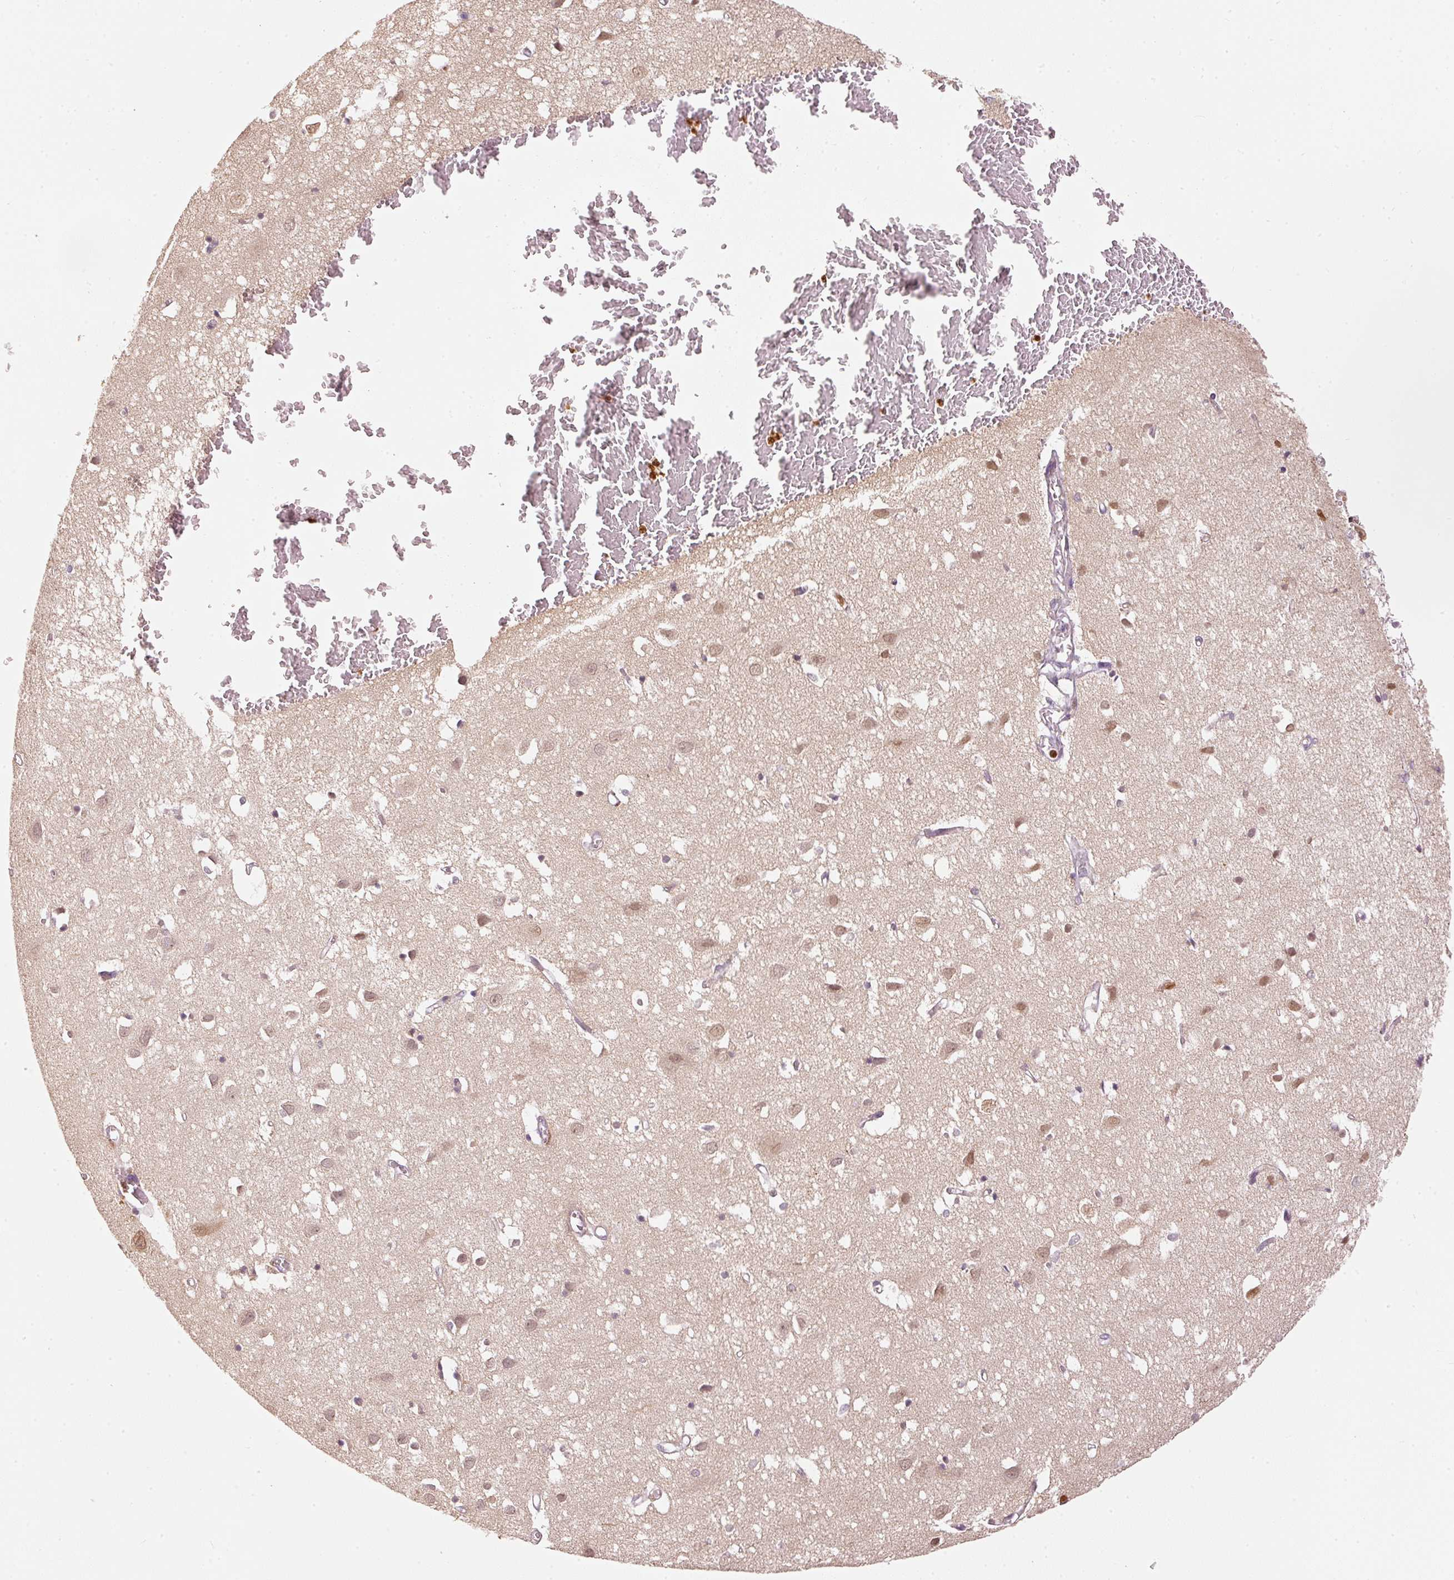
{"staining": {"intensity": "negative", "quantity": "none", "location": "none"}, "tissue": "cerebral cortex", "cell_type": "Endothelial cells", "image_type": "normal", "snomed": [{"axis": "morphology", "description": "Normal tissue, NOS"}, {"axis": "topography", "description": "Cerebral cortex"}], "caption": "This is an immunohistochemistry histopathology image of benign cerebral cortex. There is no positivity in endothelial cells.", "gene": "MTHFD1L", "patient": {"sex": "male", "age": 70}}